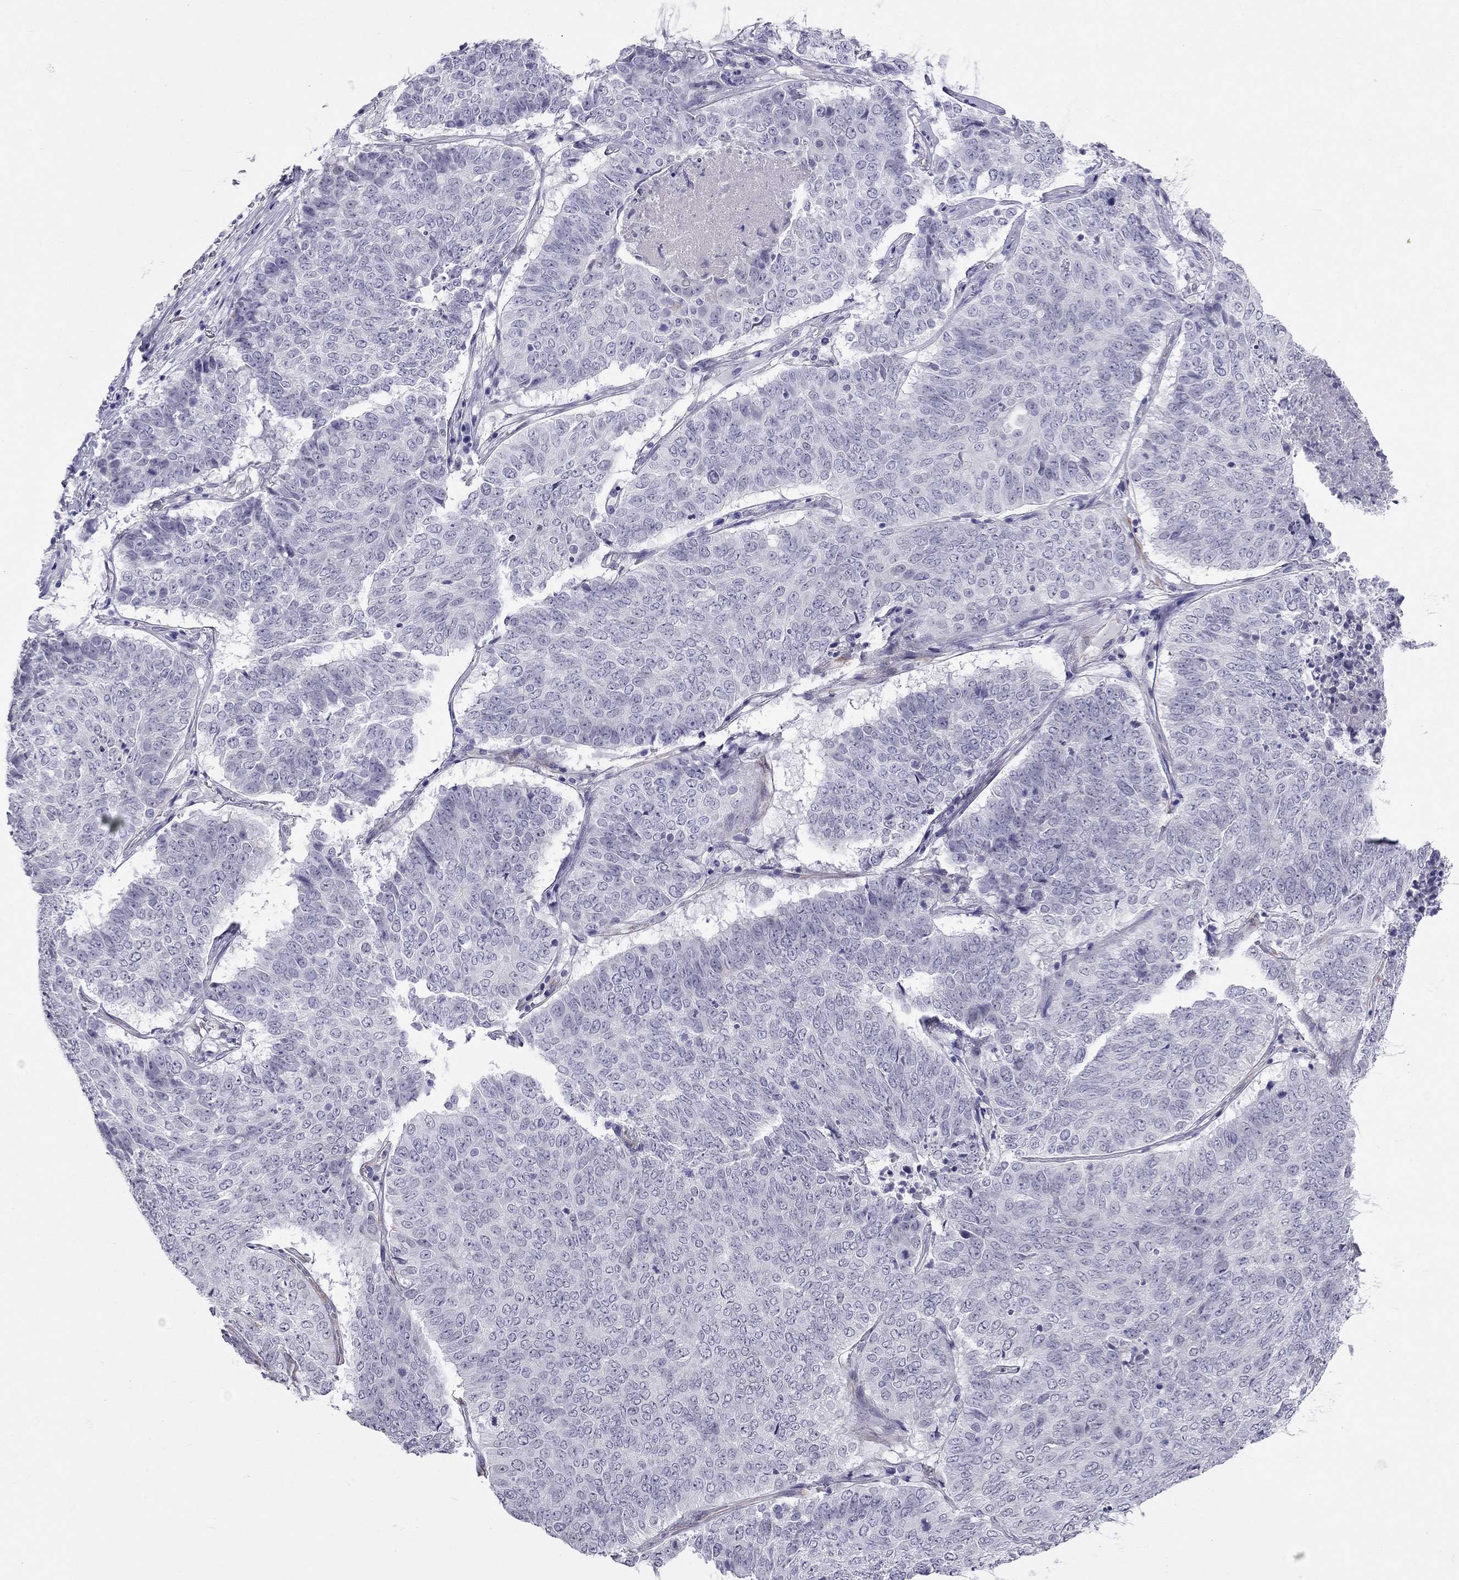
{"staining": {"intensity": "negative", "quantity": "none", "location": "none"}, "tissue": "lung cancer", "cell_type": "Tumor cells", "image_type": "cancer", "snomed": [{"axis": "morphology", "description": "Squamous cell carcinoma, NOS"}, {"axis": "topography", "description": "Lung"}], "caption": "Immunohistochemical staining of lung cancer reveals no significant positivity in tumor cells. (Stains: DAB immunohistochemistry (IHC) with hematoxylin counter stain, Microscopy: brightfield microscopy at high magnification).", "gene": "CROCC2", "patient": {"sex": "male", "age": 64}}